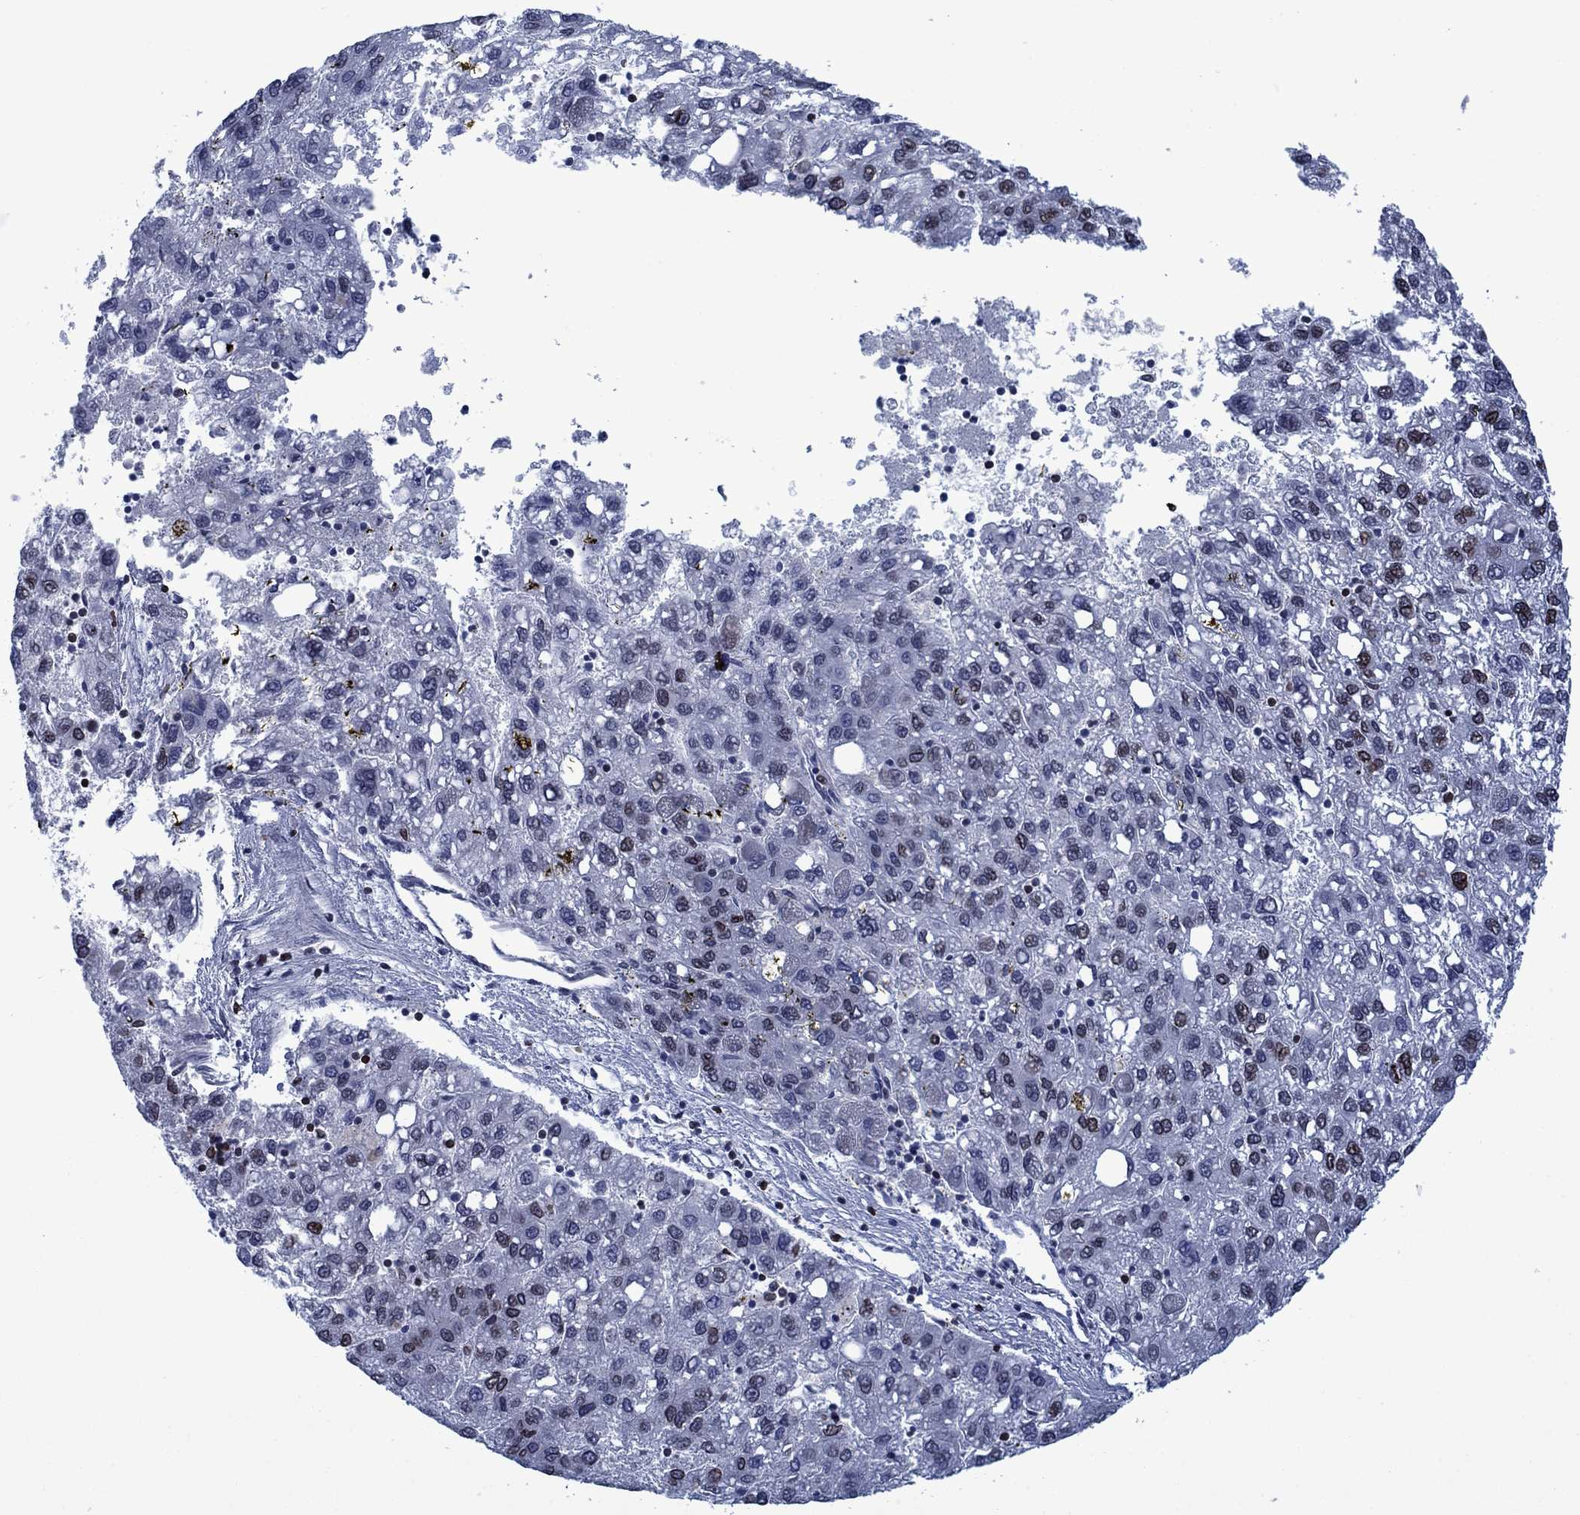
{"staining": {"intensity": "strong", "quantity": "<25%", "location": "cytoplasmic/membranous,nuclear"}, "tissue": "liver cancer", "cell_type": "Tumor cells", "image_type": "cancer", "snomed": [{"axis": "morphology", "description": "Carcinoma, Hepatocellular, NOS"}, {"axis": "topography", "description": "Liver"}], "caption": "IHC histopathology image of neoplastic tissue: hepatocellular carcinoma (liver) stained using immunohistochemistry (IHC) reveals medium levels of strong protein expression localized specifically in the cytoplasmic/membranous and nuclear of tumor cells, appearing as a cytoplasmic/membranous and nuclear brown color.", "gene": "SLA", "patient": {"sex": "female", "age": 82}}